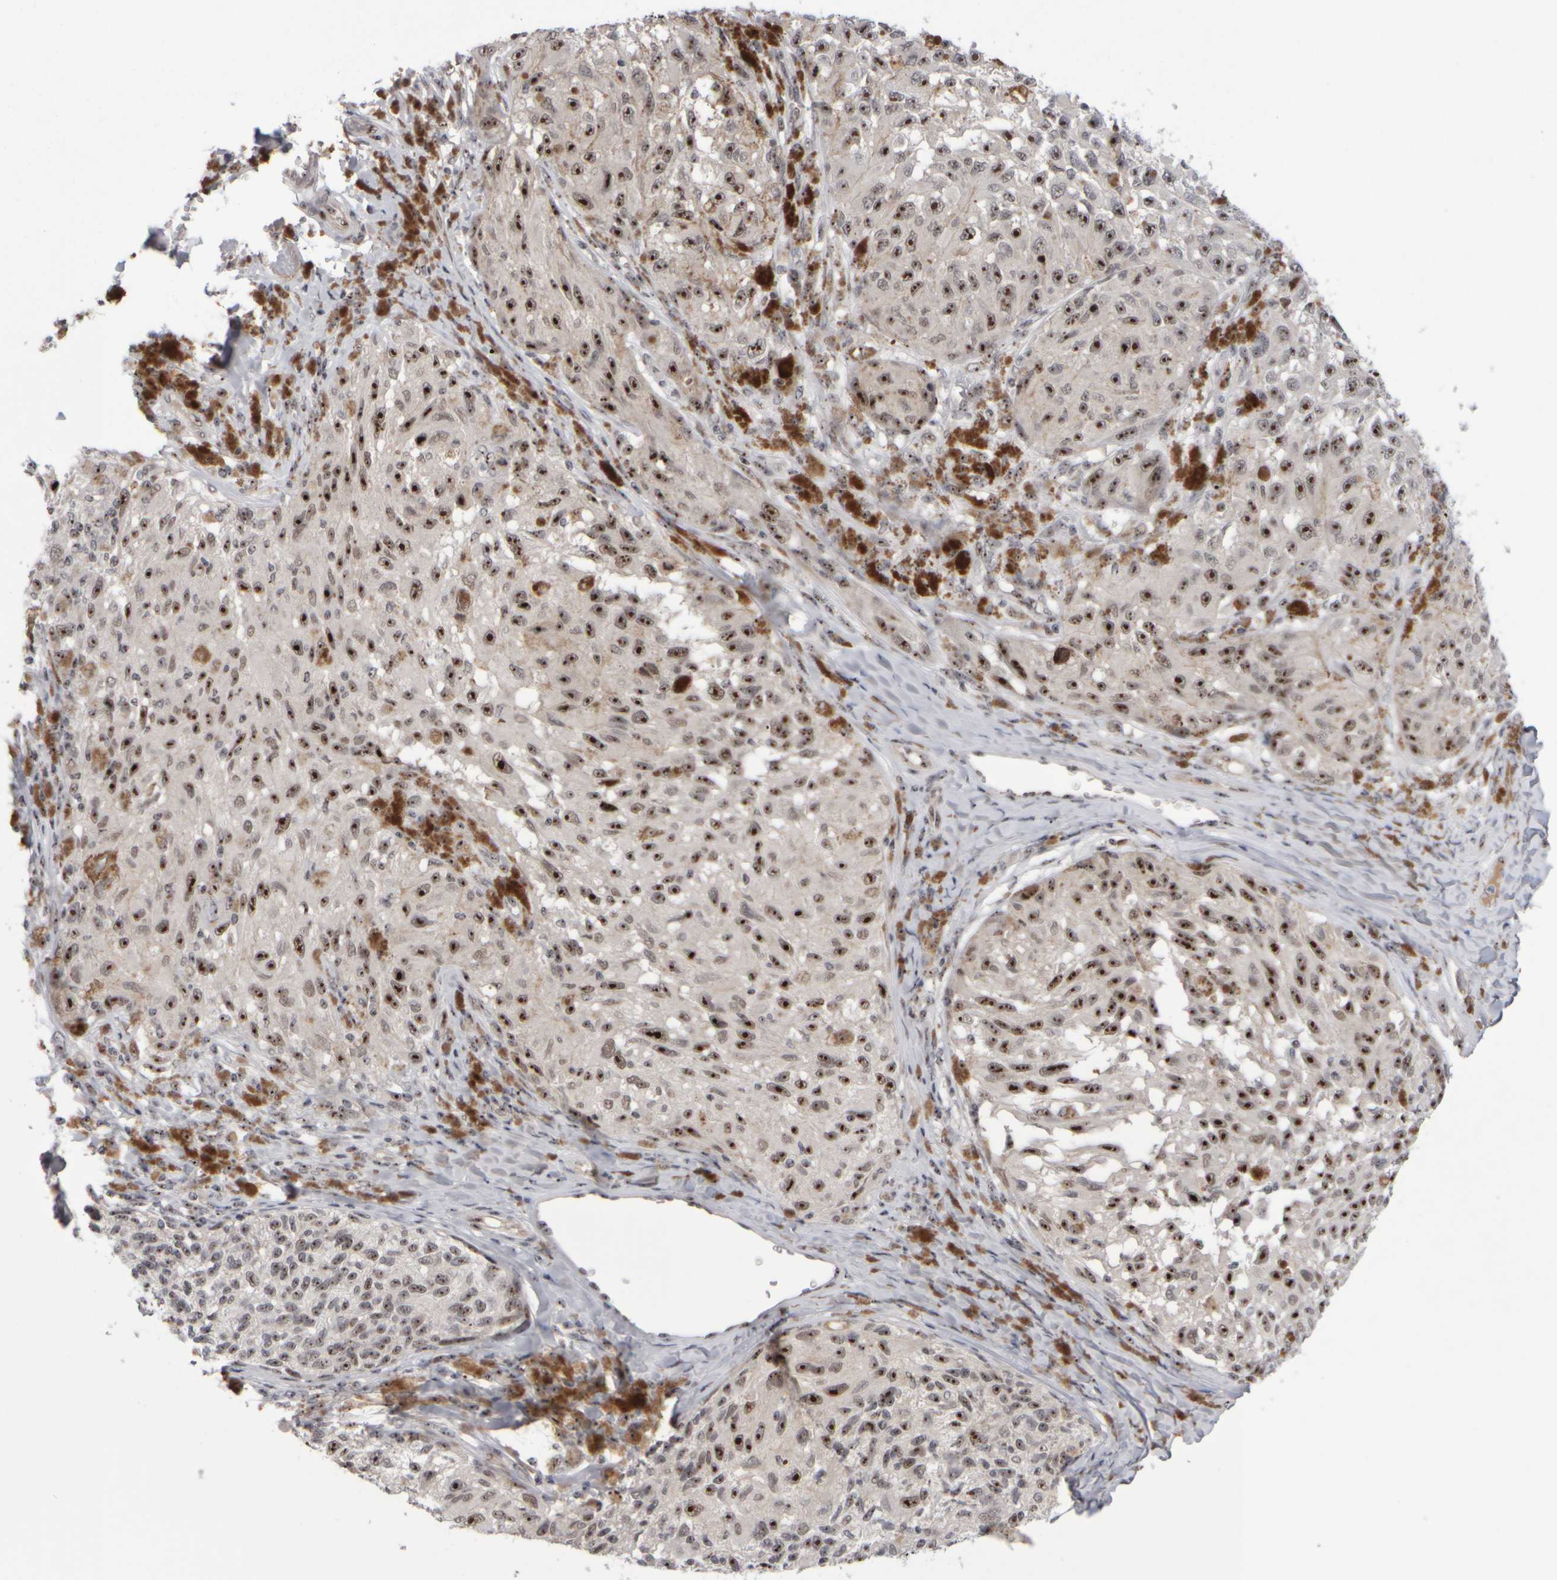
{"staining": {"intensity": "strong", "quantity": ">75%", "location": "nuclear"}, "tissue": "melanoma", "cell_type": "Tumor cells", "image_type": "cancer", "snomed": [{"axis": "morphology", "description": "Malignant melanoma, NOS"}, {"axis": "topography", "description": "Skin"}], "caption": "Malignant melanoma stained for a protein (brown) exhibits strong nuclear positive expression in approximately >75% of tumor cells.", "gene": "SURF6", "patient": {"sex": "female", "age": 73}}